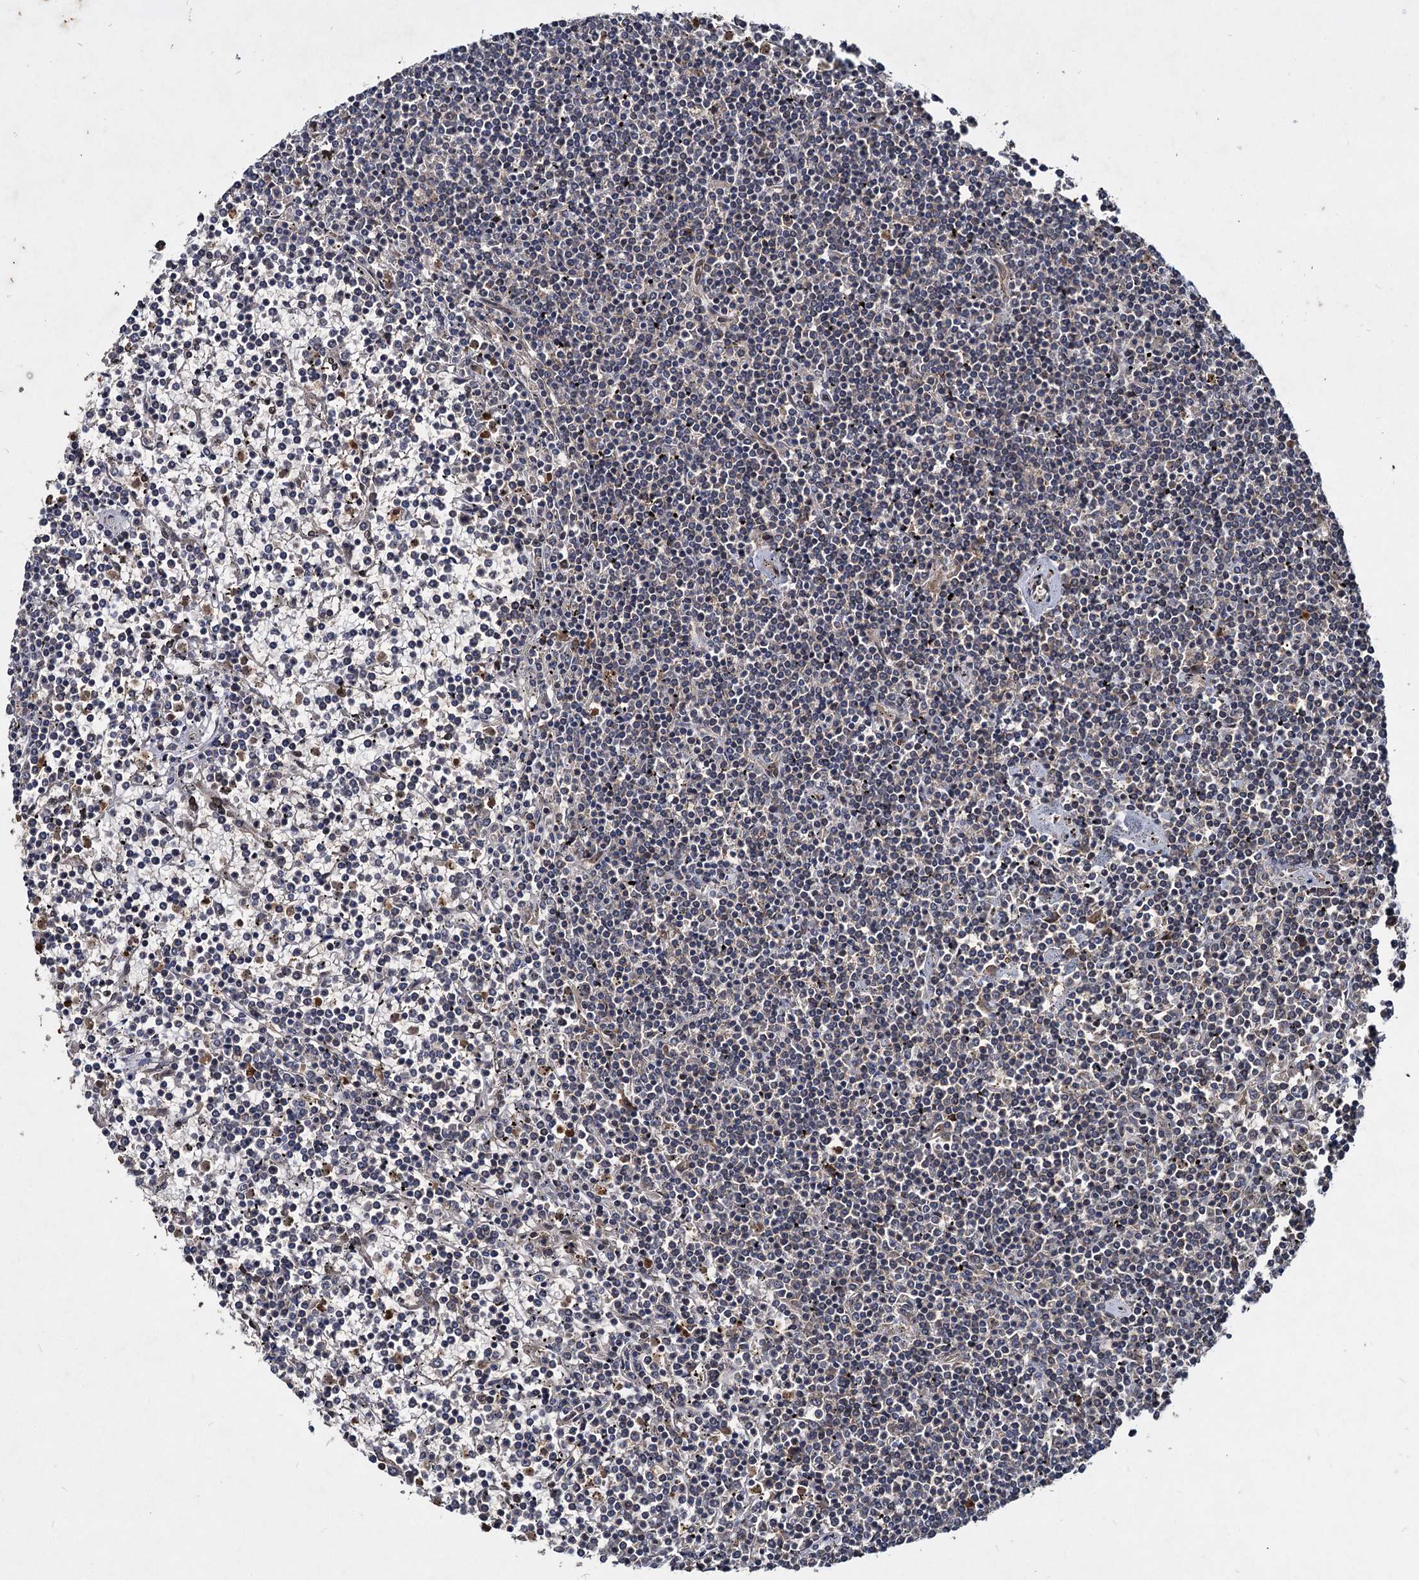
{"staining": {"intensity": "negative", "quantity": "none", "location": "none"}, "tissue": "lymphoma", "cell_type": "Tumor cells", "image_type": "cancer", "snomed": [{"axis": "morphology", "description": "Malignant lymphoma, non-Hodgkin's type, Low grade"}, {"axis": "topography", "description": "Spleen"}], "caption": "This photomicrograph is of lymphoma stained with immunohistochemistry to label a protein in brown with the nuclei are counter-stained blue. There is no positivity in tumor cells. (Stains: DAB (3,3'-diaminobenzidine) immunohistochemistry (IHC) with hematoxylin counter stain, Microscopy: brightfield microscopy at high magnification).", "gene": "DCP1B", "patient": {"sex": "female", "age": 19}}